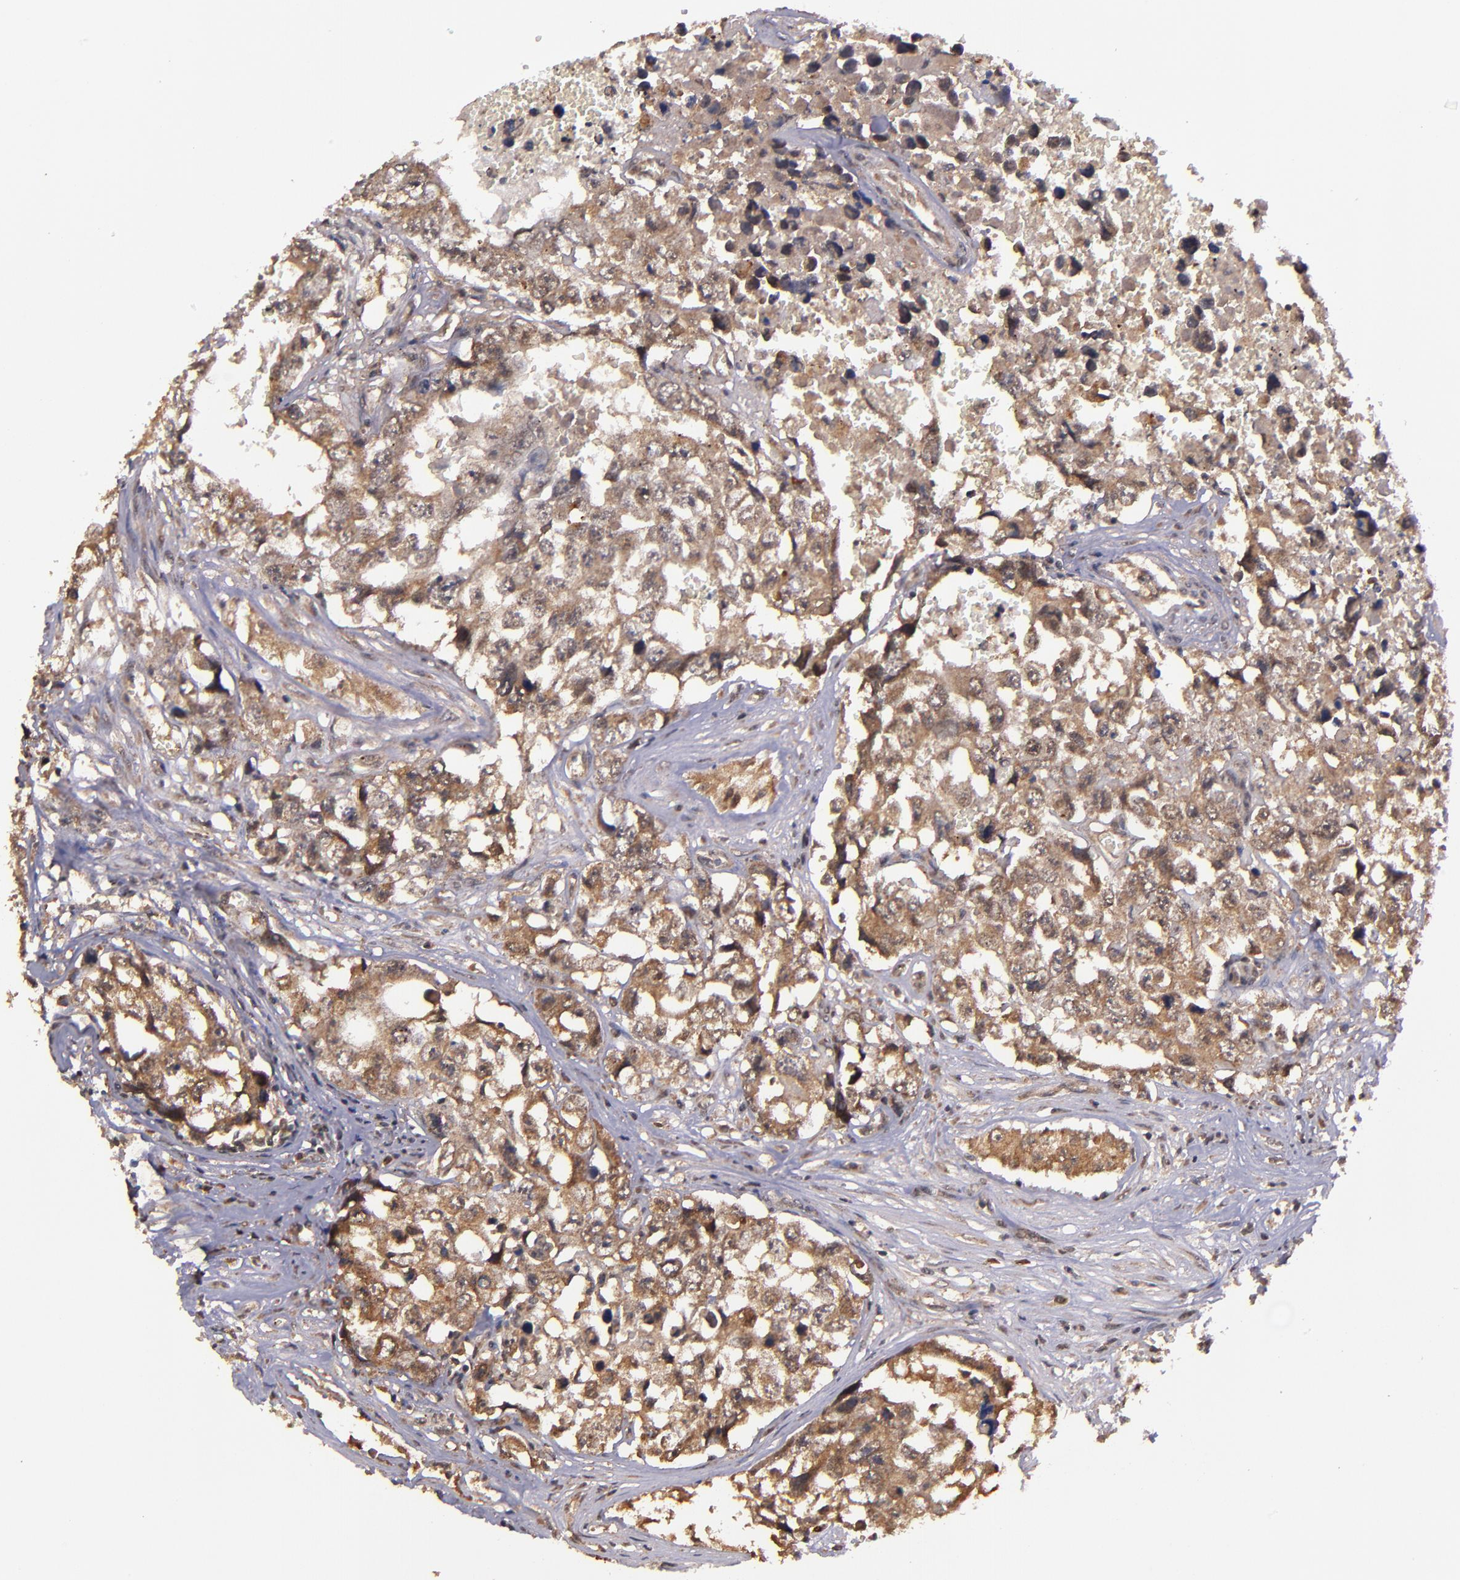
{"staining": {"intensity": "moderate", "quantity": ">75%", "location": "cytoplasmic/membranous"}, "tissue": "testis cancer", "cell_type": "Tumor cells", "image_type": "cancer", "snomed": [{"axis": "morphology", "description": "Carcinoma, Embryonal, NOS"}, {"axis": "topography", "description": "Testis"}], "caption": "Testis embryonal carcinoma was stained to show a protein in brown. There is medium levels of moderate cytoplasmic/membranous expression in approximately >75% of tumor cells.", "gene": "RIOK3", "patient": {"sex": "male", "age": 31}}